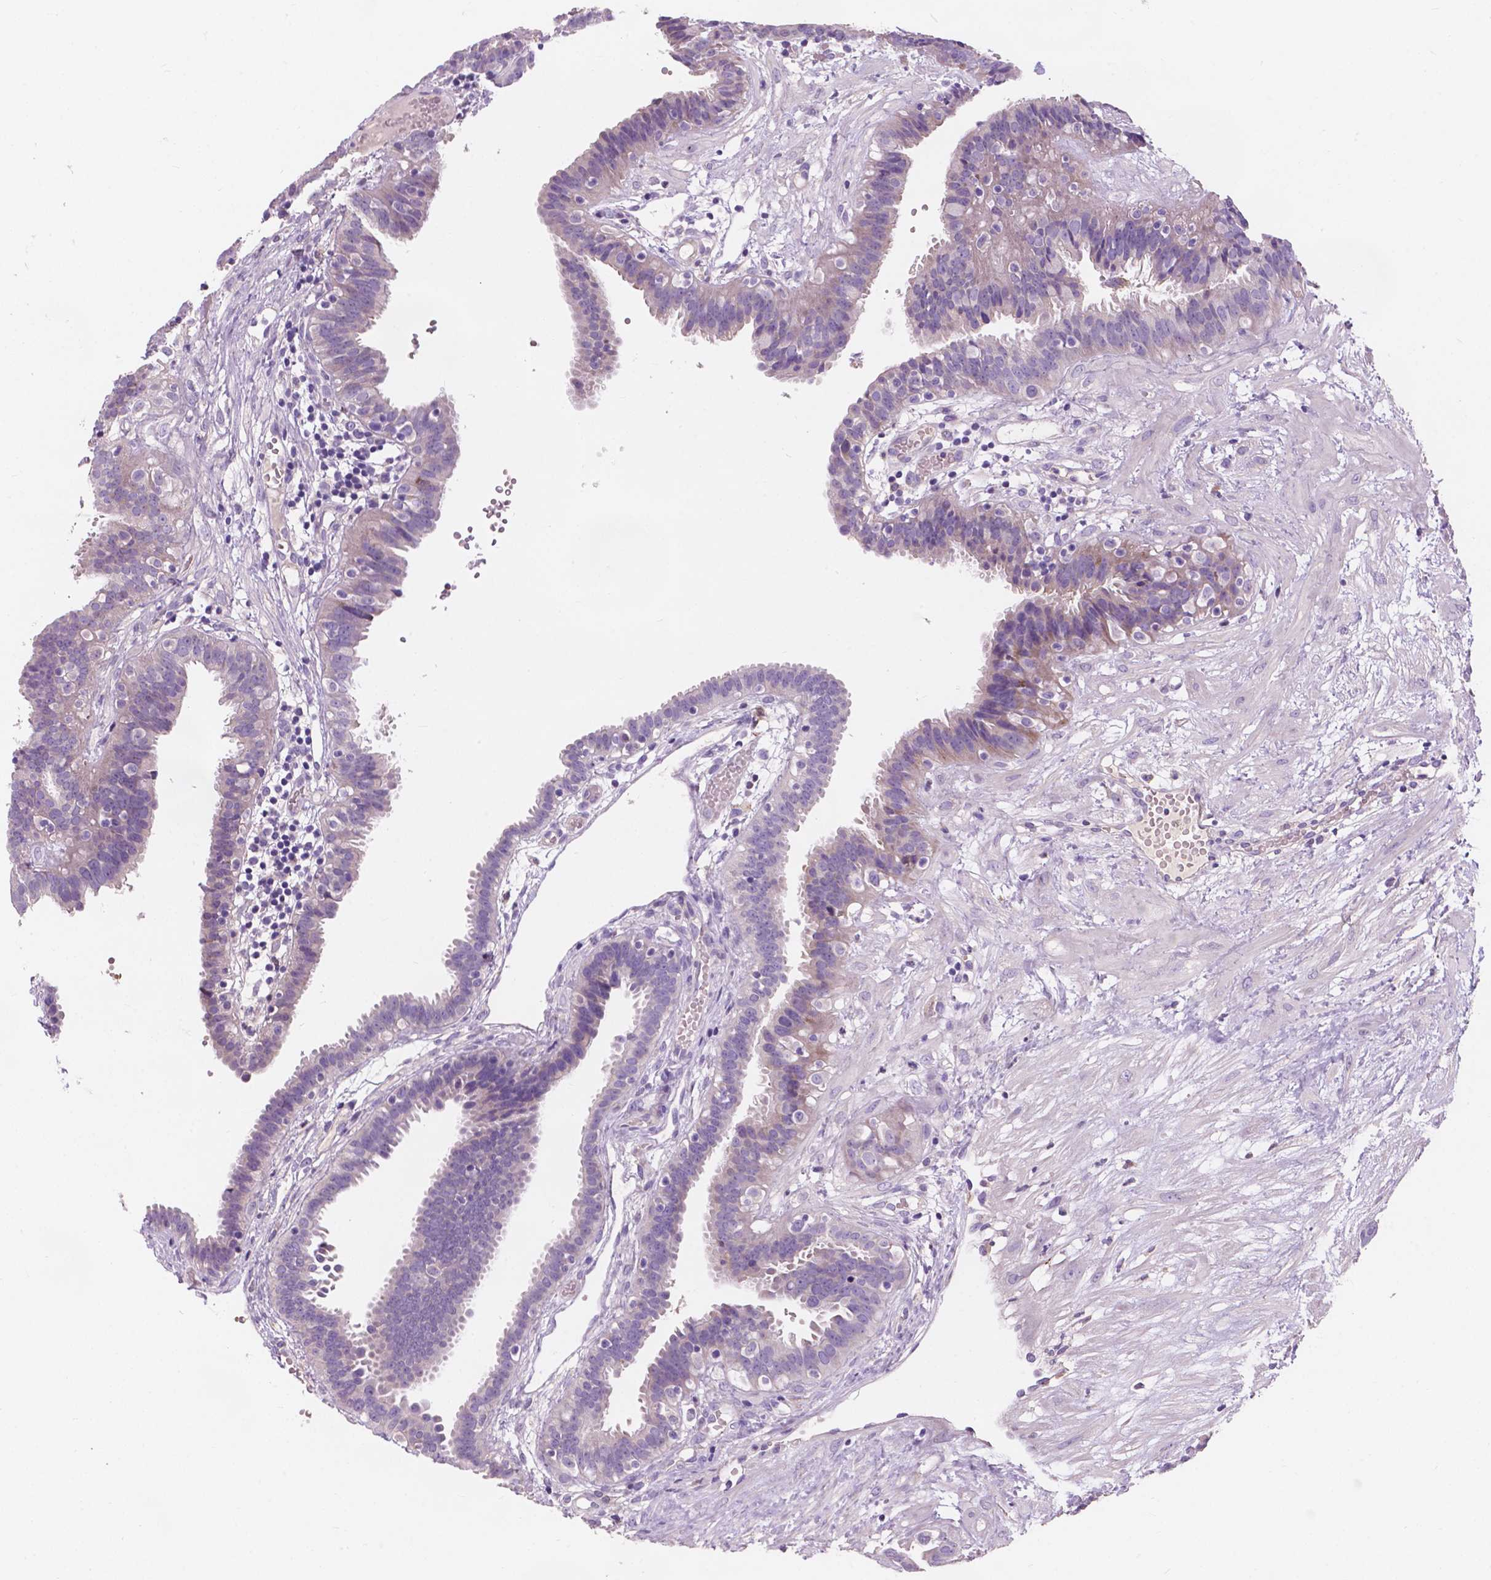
{"staining": {"intensity": "negative", "quantity": "none", "location": "none"}, "tissue": "fallopian tube", "cell_type": "Glandular cells", "image_type": "normal", "snomed": [{"axis": "morphology", "description": "Normal tissue, NOS"}, {"axis": "topography", "description": "Fallopian tube"}], "caption": "An immunohistochemistry (IHC) micrograph of unremarkable fallopian tube is shown. There is no staining in glandular cells of fallopian tube.", "gene": "IREB2", "patient": {"sex": "female", "age": 37}}